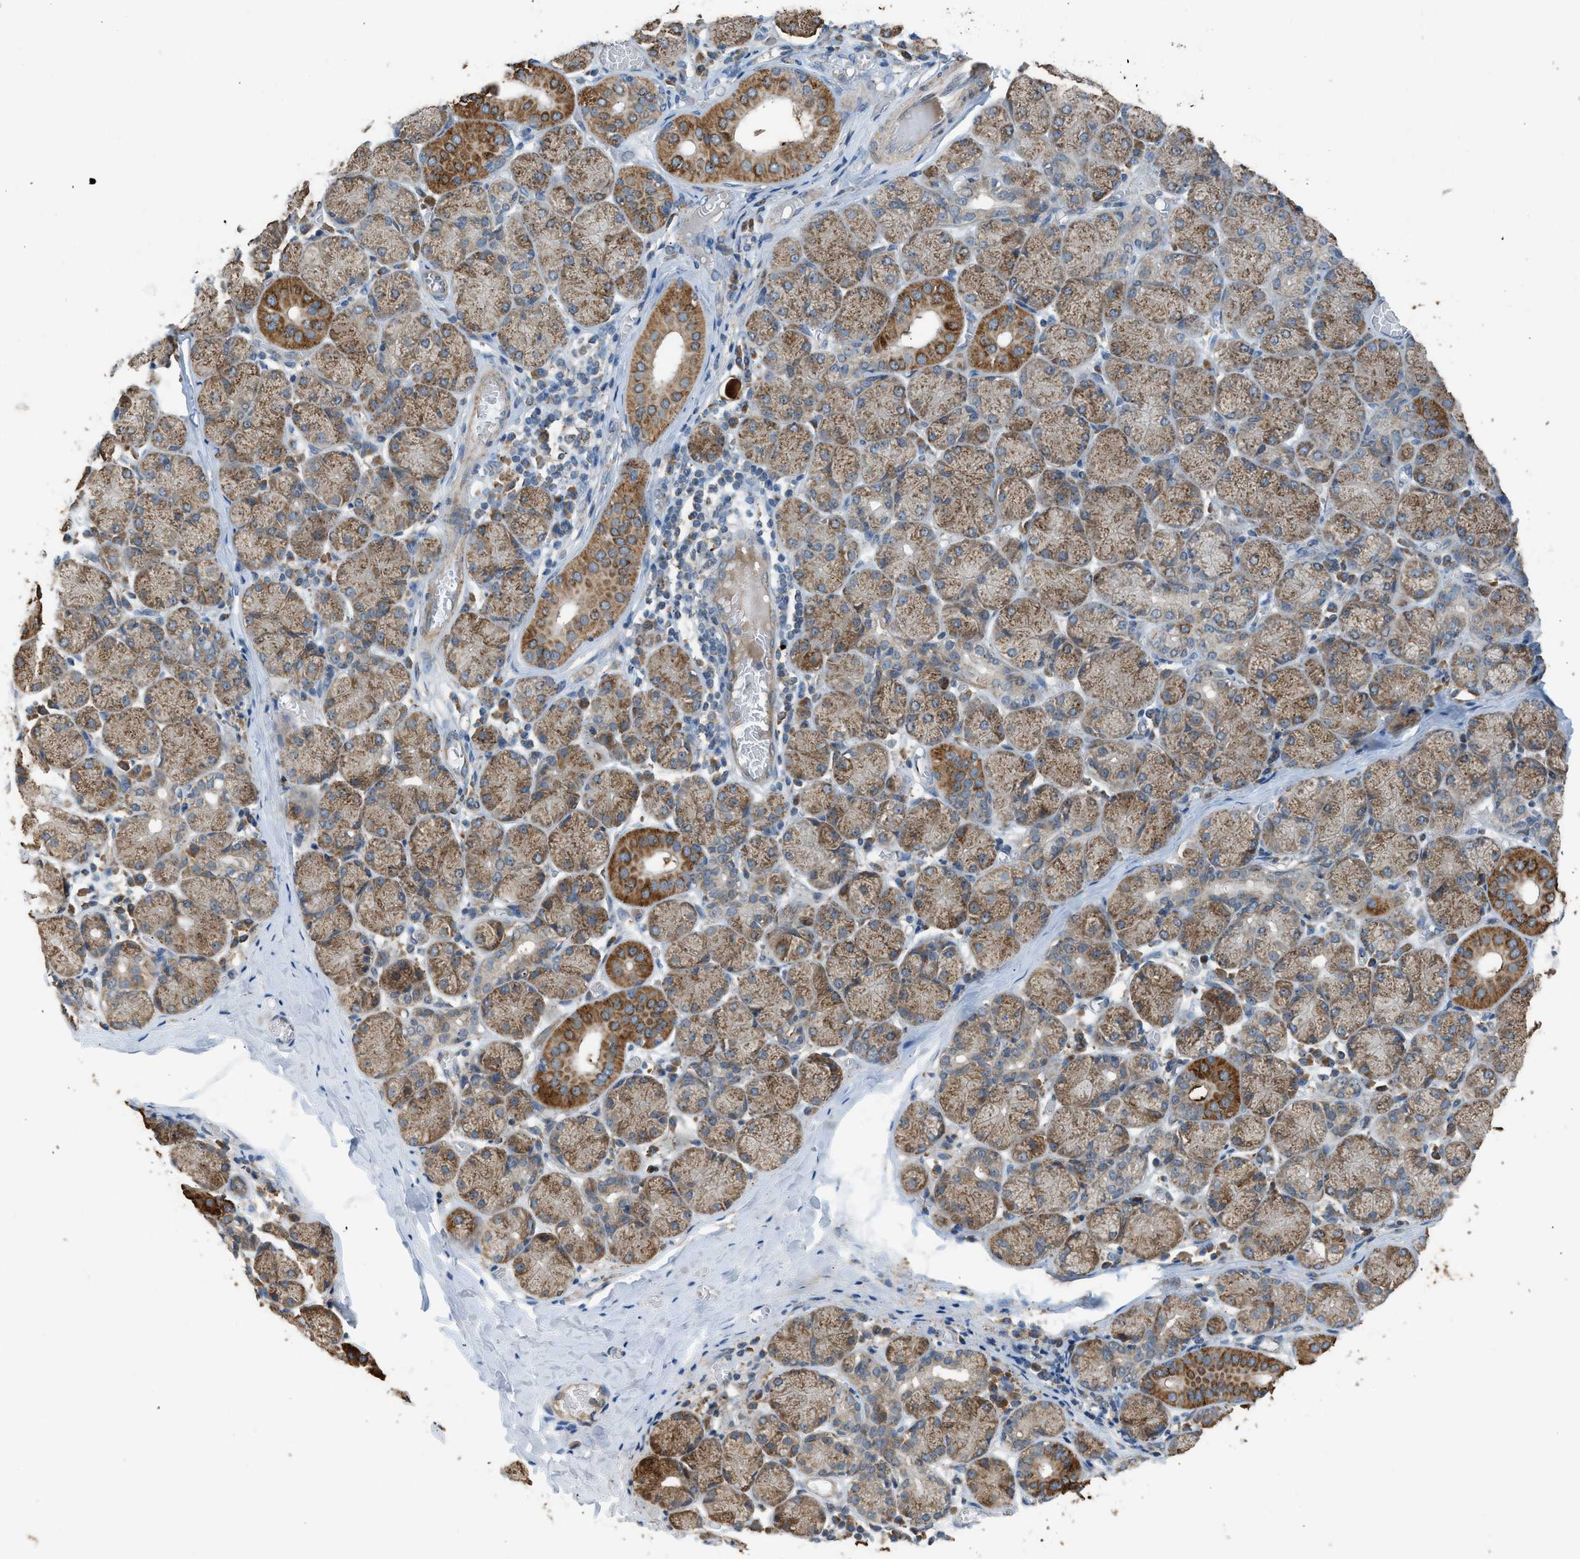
{"staining": {"intensity": "moderate", "quantity": ">75%", "location": "cytoplasmic/membranous"}, "tissue": "salivary gland", "cell_type": "Glandular cells", "image_type": "normal", "snomed": [{"axis": "morphology", "description": "Normal tissue, NOS"}, {"axis": "topography", "description": "Salivary gland"}], "caption": "IHC histopathology image of normal salivary gland: human salivary gland stained using IHC exhibits medium levels of moderate protein expression localized specifically in the cytoplasmic/membranous of glandular cells, appearing as a cytoplasmic/membranous brown color.", "gene": "STARD3", "patient": {"sex": "female", "age": 24}}